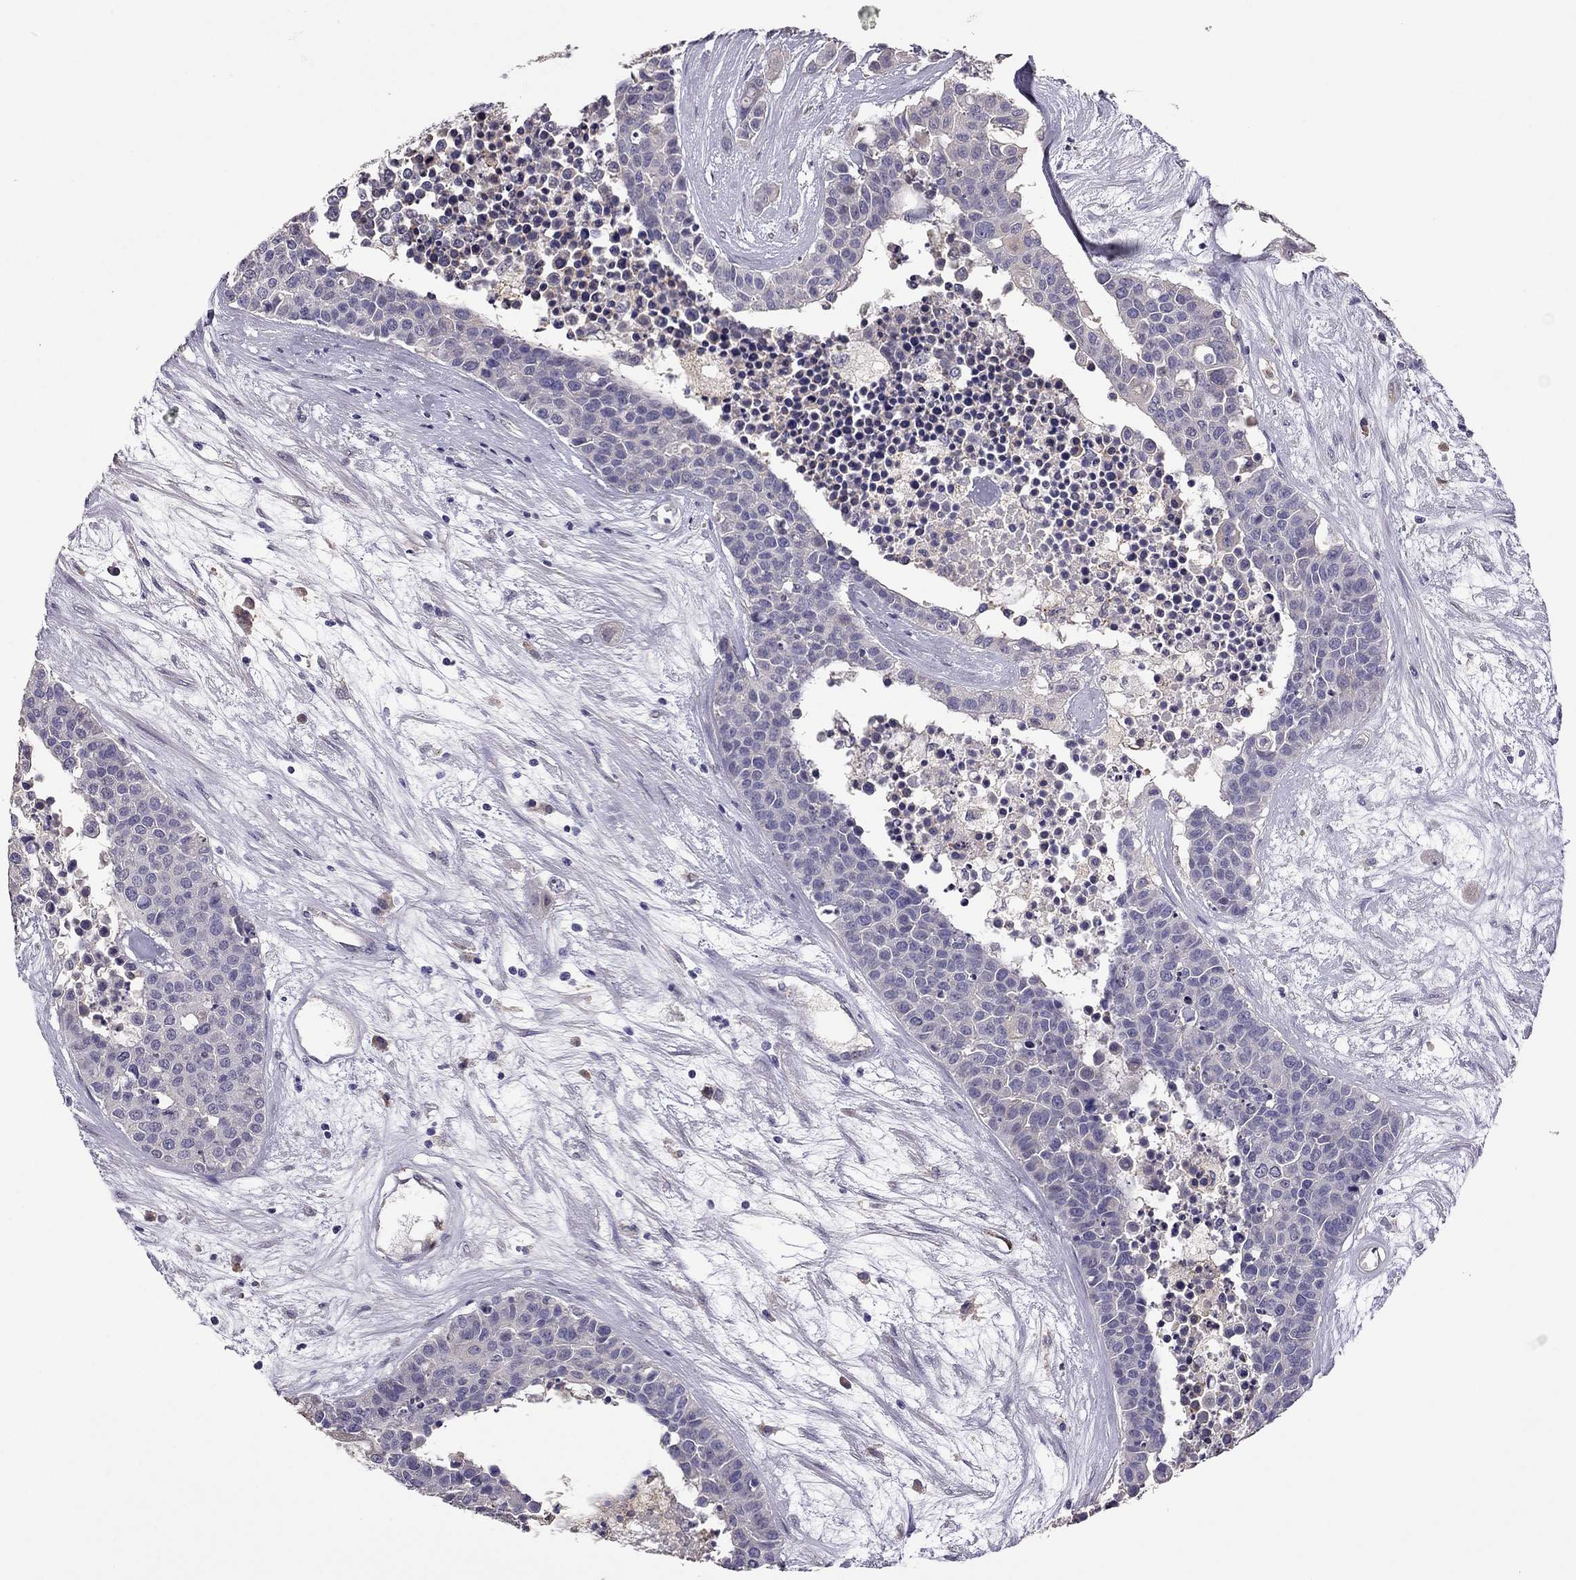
{"staining": {"intensity": "negative", "quantity": "none", "location": "none"}, "tissue": "carcinoid", "cell_type": "Tumor cells", "image_type": "cancer", "snomed": [{"axis": "morphology", "description": "Carcinoid, malignant, NOS"}, {"axis": "topography", "description": "Colon"}], "caption": "A micrograph of carcinoid (malignant) stained for a protein exhibits no brown staining in tumor cells.", "gene": "CDH9", "patient": {"sex": "male", "age": 81}}